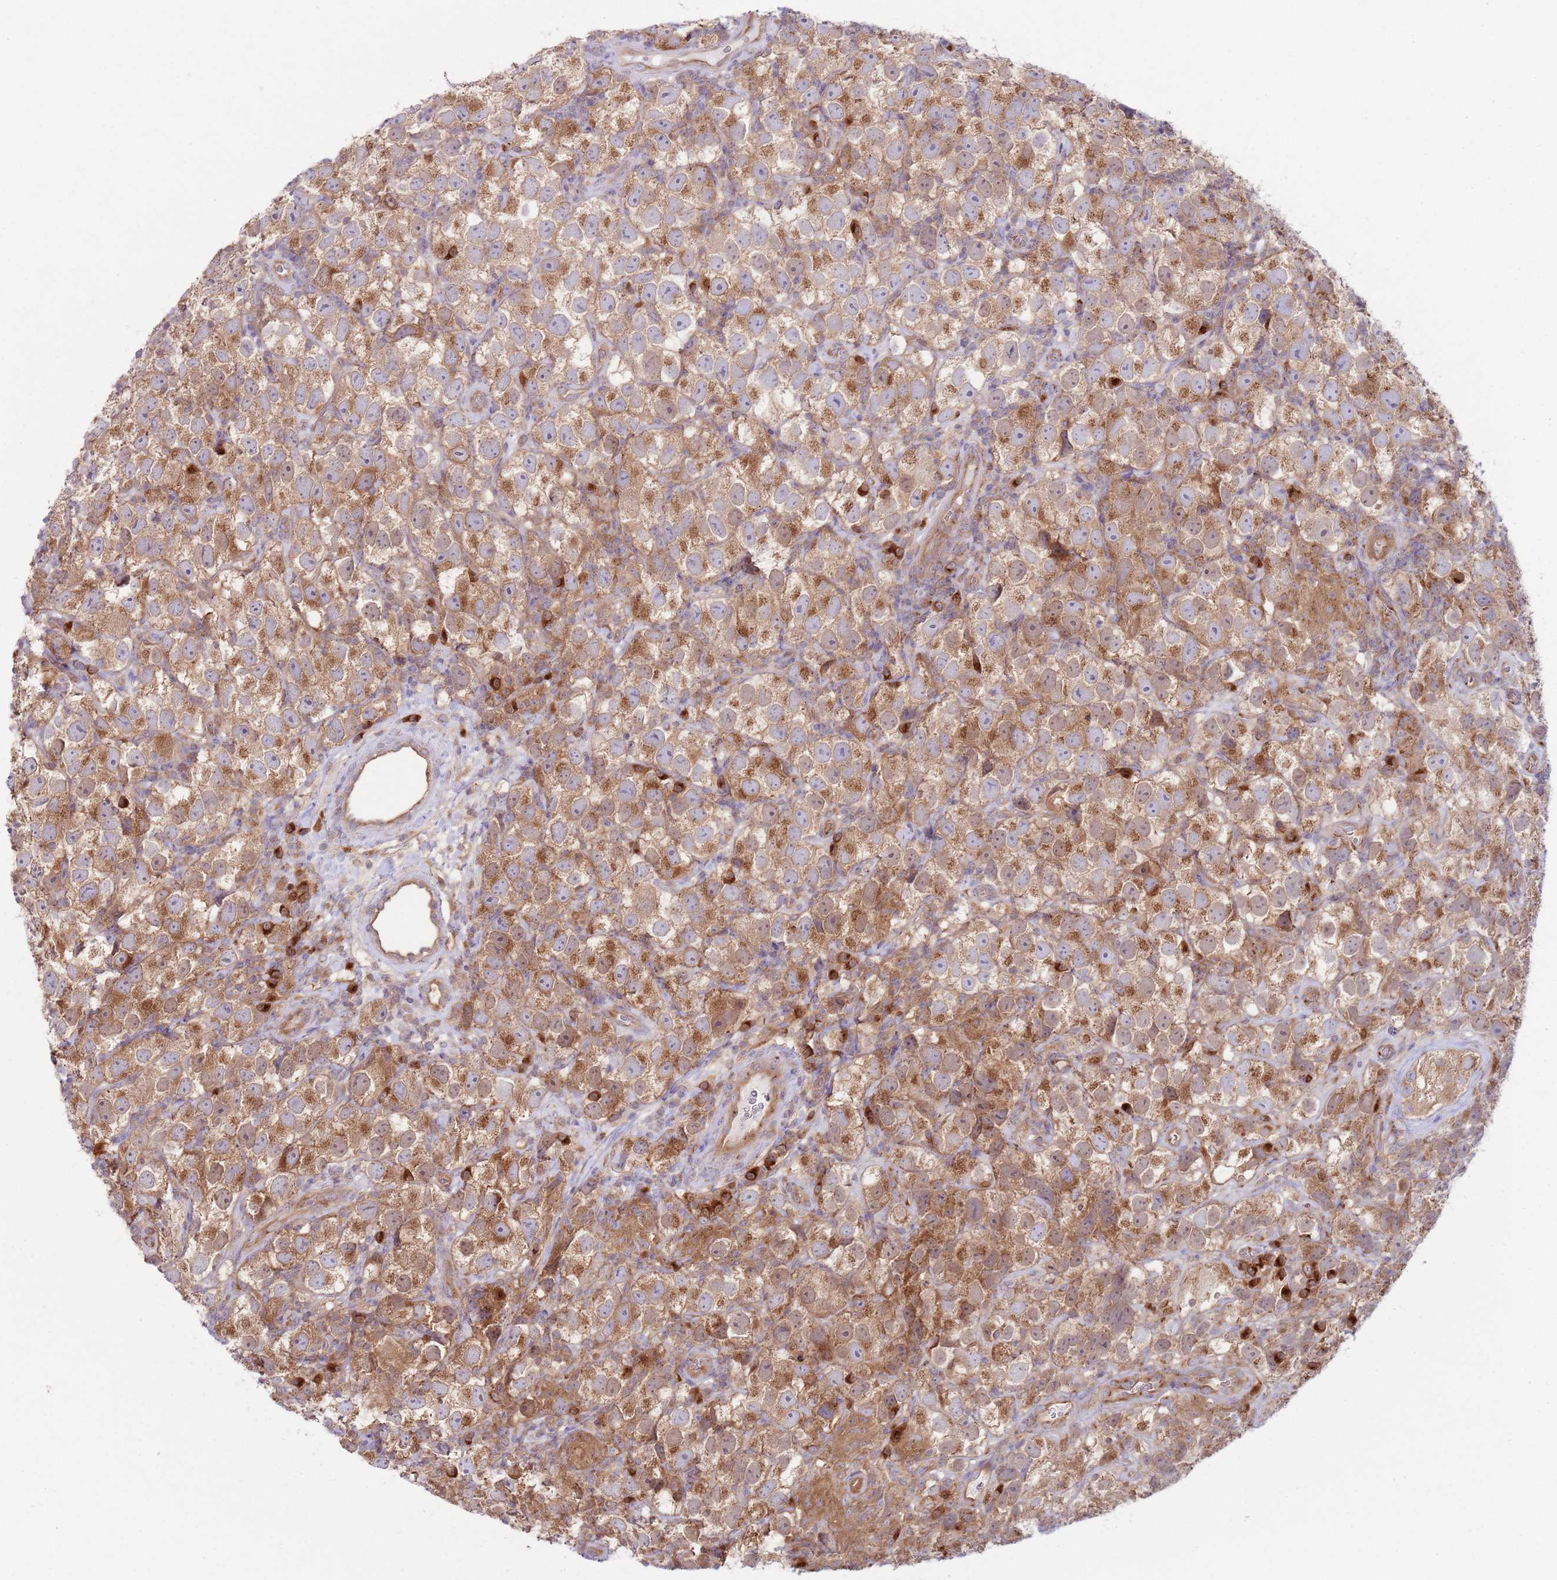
{"staining": {"intensity": "moderate", "quantity": ">75%", "location": "cytoplasmic/membranous"}, "tissue": "testis cancer", "cell_type": "Tumor cells", "image_type": "cancer", "snomed": [{"axis": "morphology", "description": "Seminoma, NOS"}, {"axis": "topography", "description": "Testis"}], "caption": "Testis seminoma stained for a protein (brown) demonstrates moderate cytoplasmic/membranous positive positivity in approximately >75% of tumor cells.", "gene": "COPE", "patient": {"sex": "male", "age": 26}}